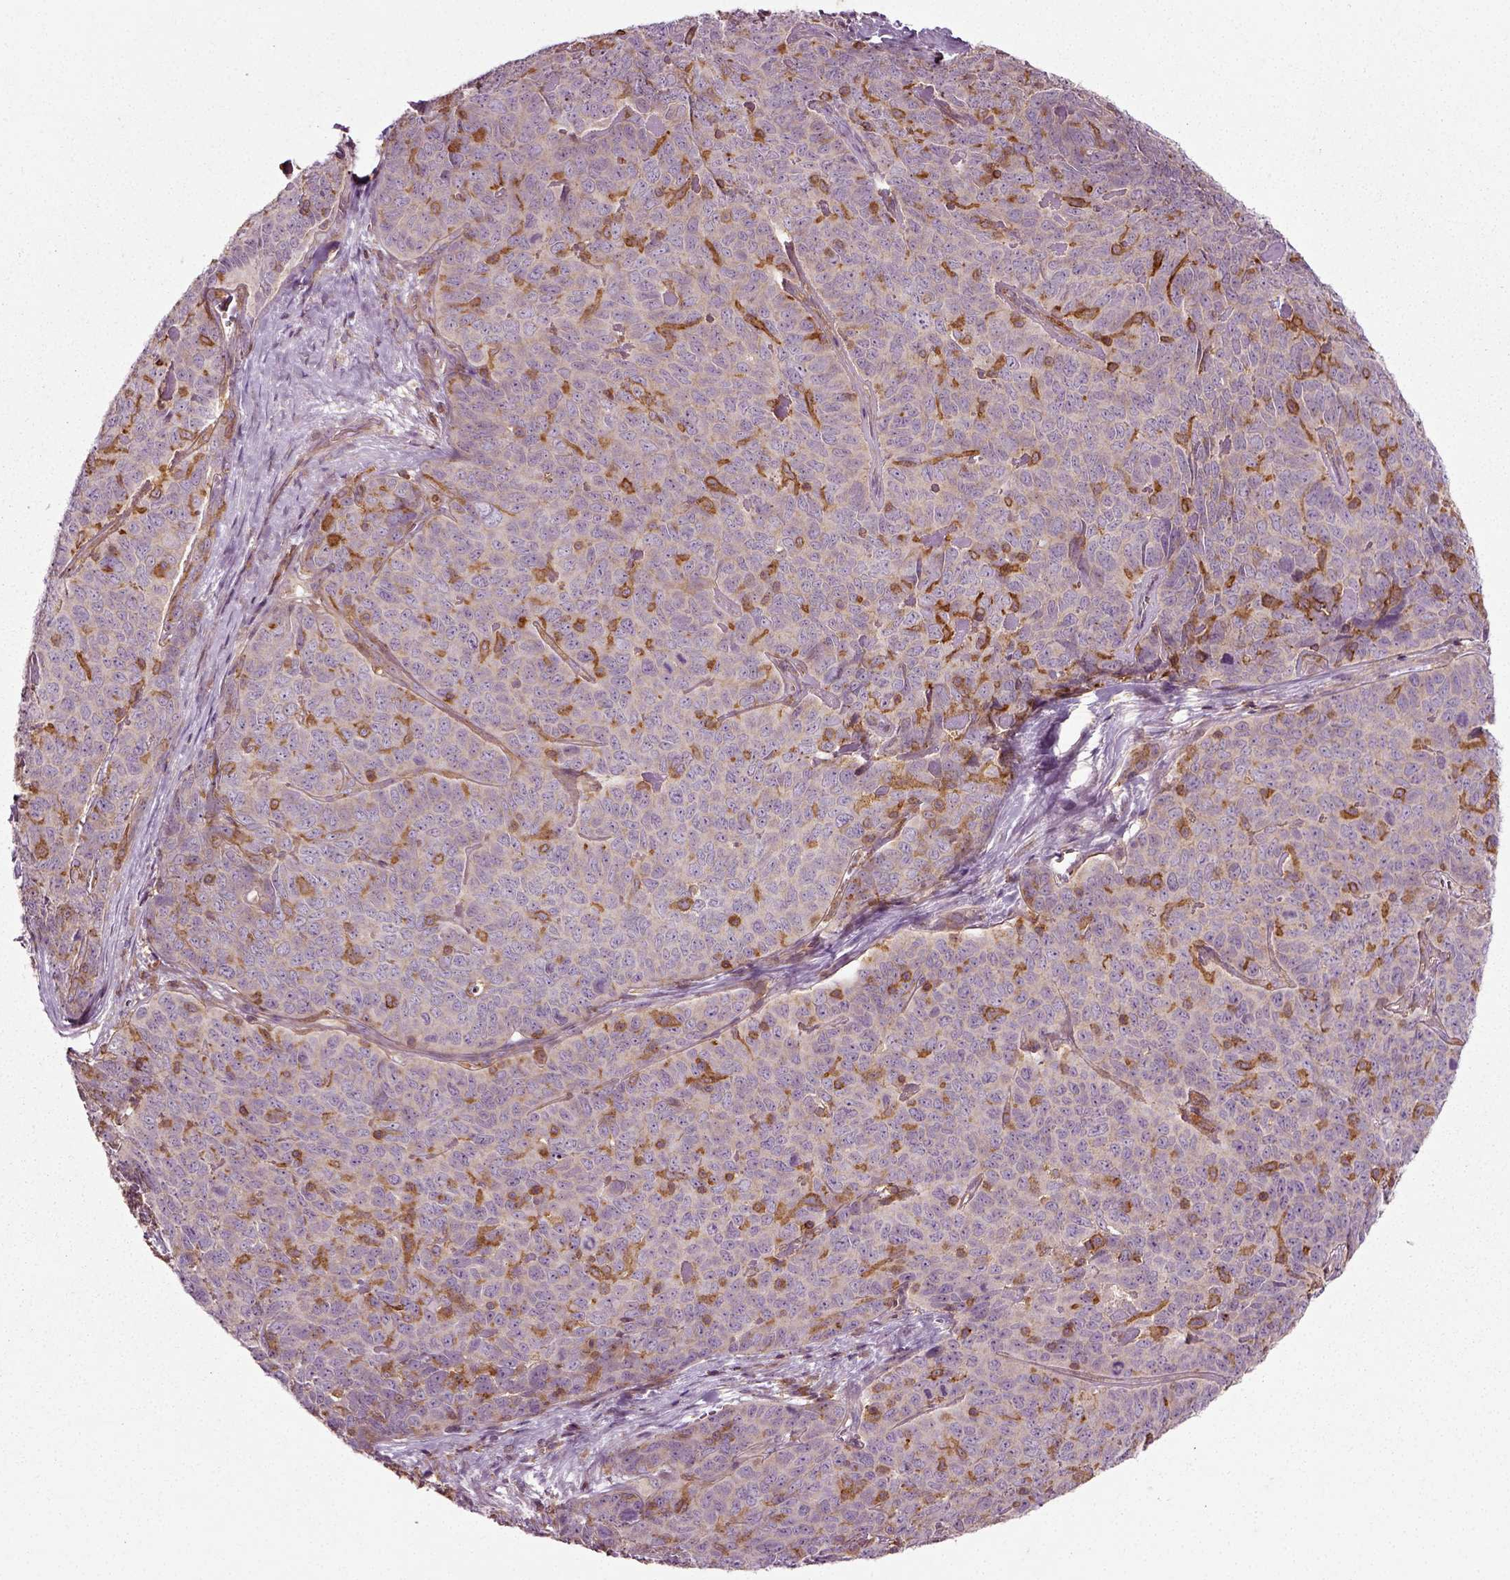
{"staining": {"intensity": "negative", "quantity": "none", "location": "none"}, "tissue": "skin cancer", "cell_type": "Tumor cells", "image_type": "cancer", "snomed": [{"axis": "morphology", "description": "Squamous cell carcinoma, NOS"}, {"axis": "topography", "description": "Skin"}, {"axis": "topography", "description": "Anal"}], "caption": "Skin cancer stained for a protein using immunohistochemistry demonstrates no staining tumor cells.", "gene": "RHOF", "patient": {"sex": "female", "age": 51}}